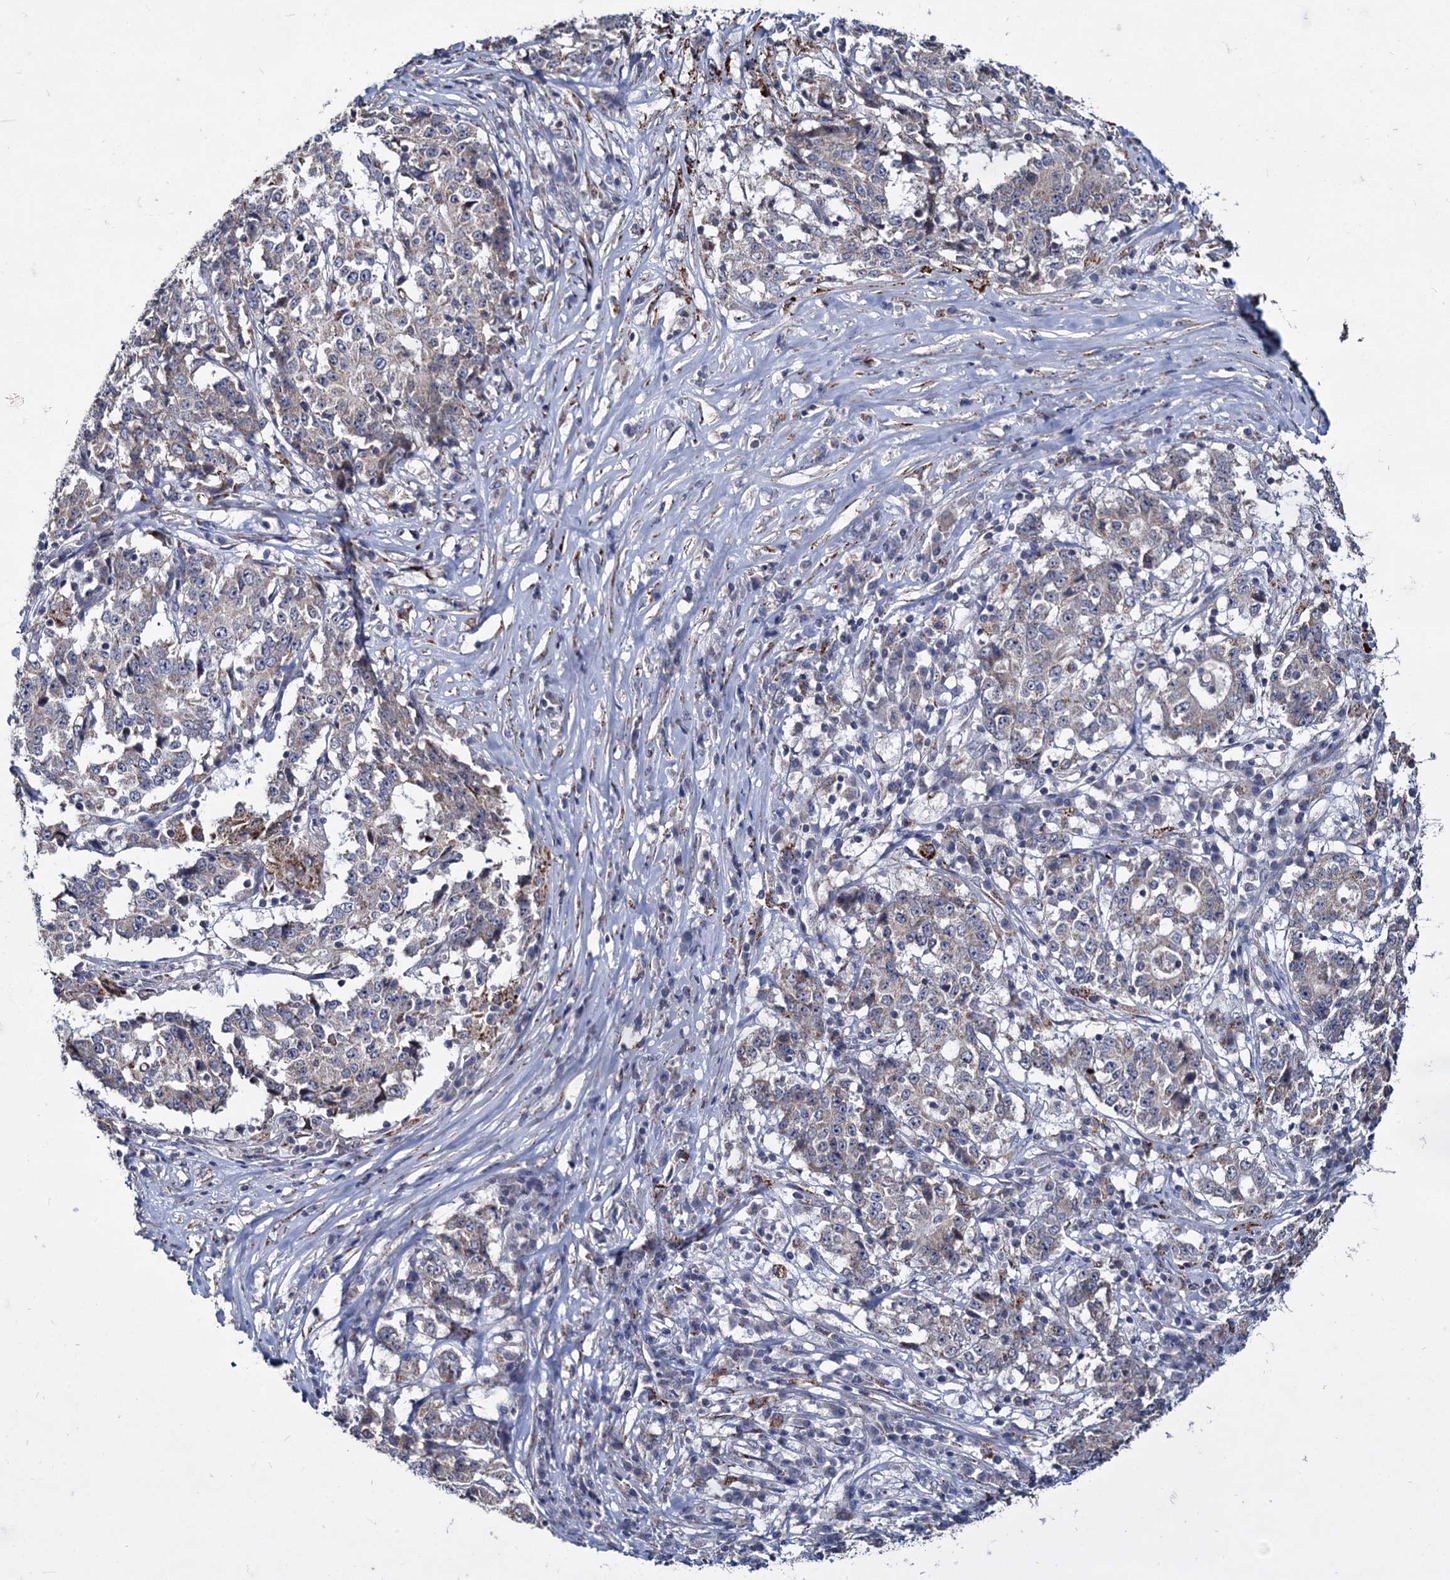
{"staining": {"intensity": "weak", "quantity": "<25%", "location": "cytoplasmic/membranous"}, "tissue": "stomach cancer", "cell_type": "Tumor cells", "image_type": "cancer", "snomed": [{"axis": "morphology", "description": "Adenocarcinoma, NOS"}, {"axis": "topography", "description": "Stomach"}], "caption": "Immunohistochemistry (IHC) photomicrograph of neoplastic tissue: adenocarcinoma (stomach) stained with DAB shows no significant protein staining in tumor cells. (DAB (3,3'-diaminobenzidine) immunohistochemistry (IHC) with hematoxylin counter stain).", "gene": "RPUSD4", "patient": {"sex": "male", "age": 59}}